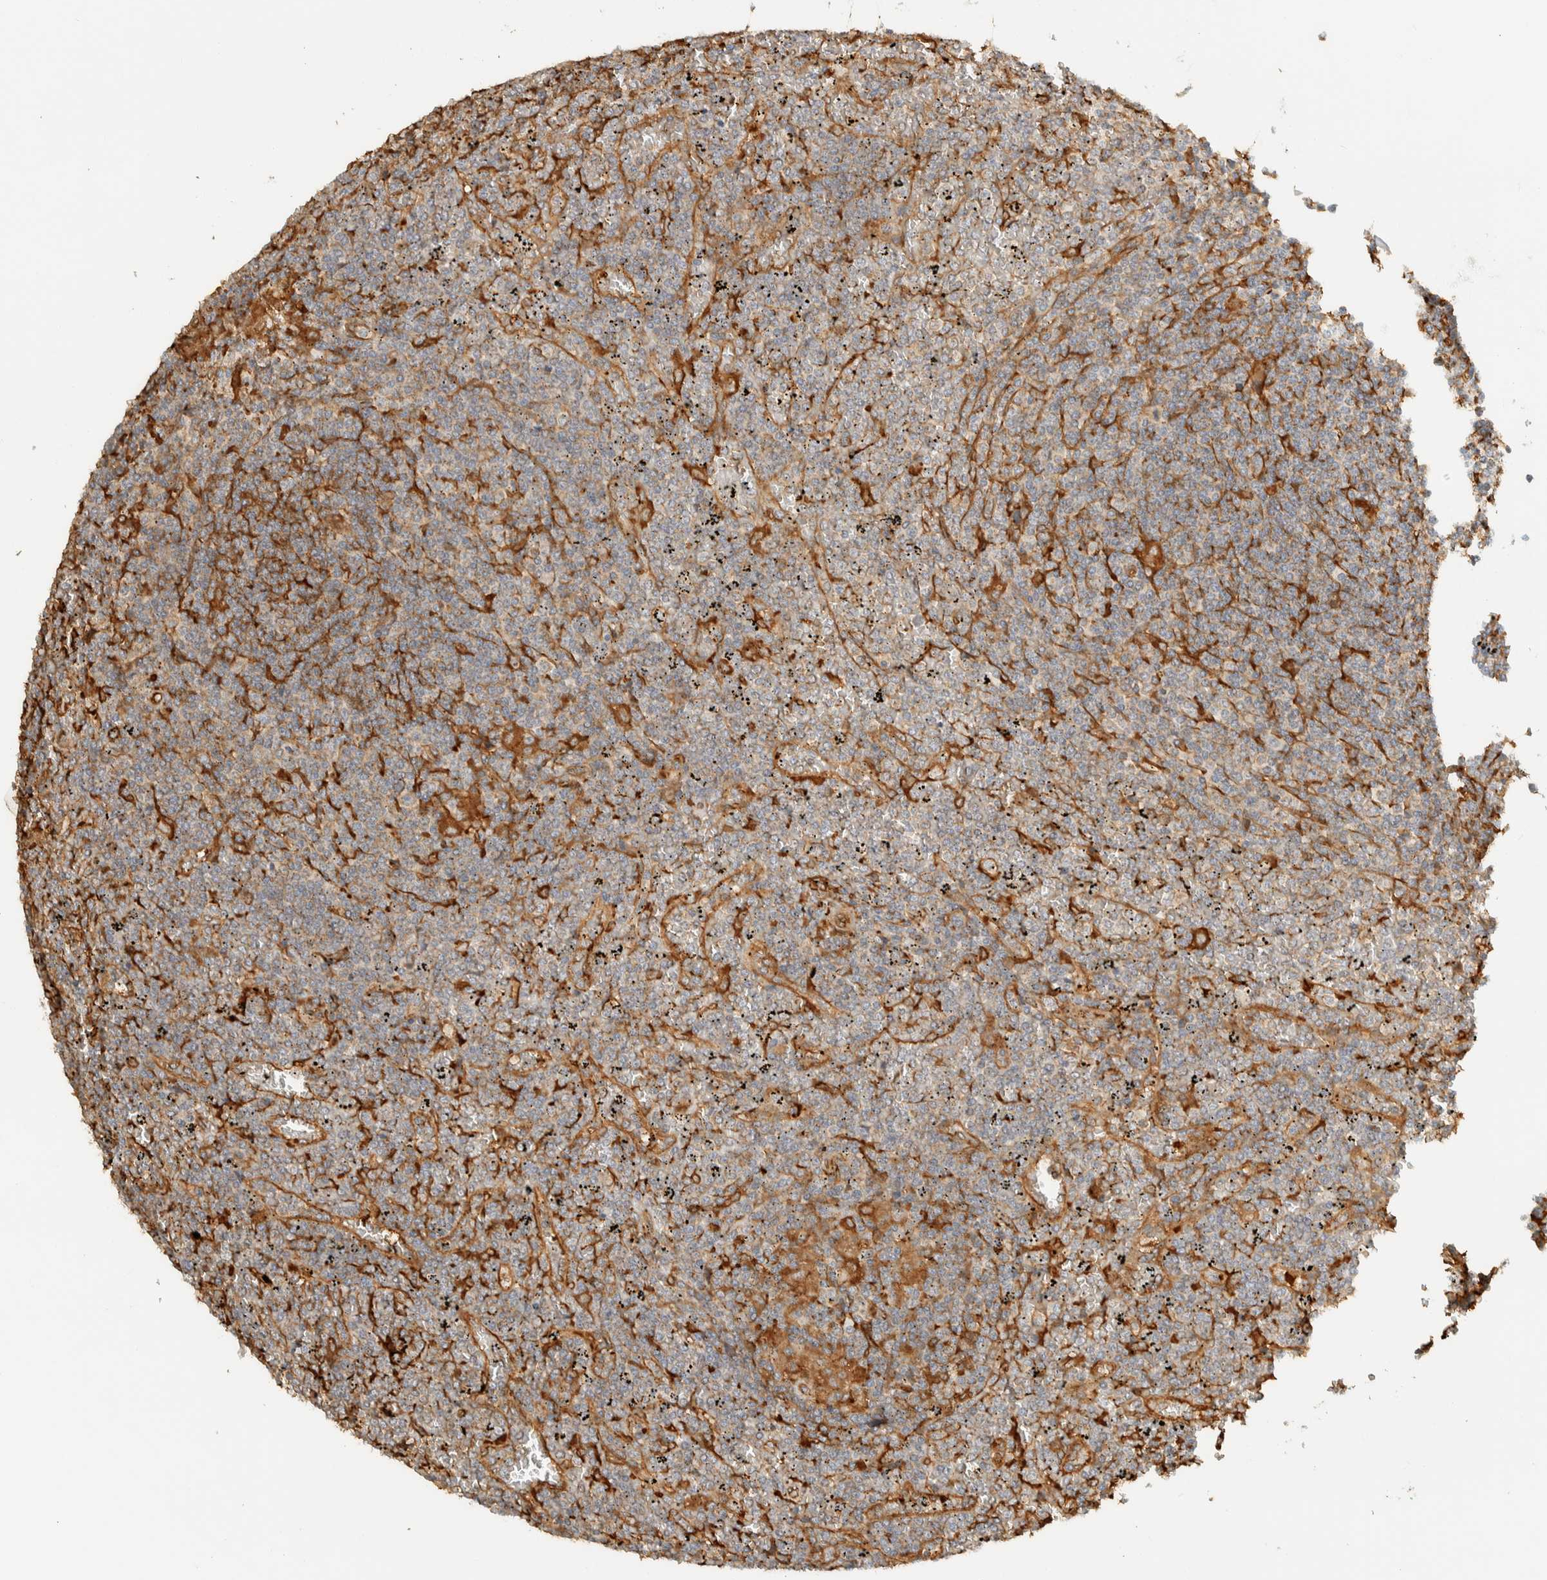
{"staining": {"intensity": "weak", "quantity": "25%-75%", "location": "cytoplasmic/membranous"}, "tissue": "lymphoma", "cell_type": "Tumor cells", "image_type": "cancer", "snomed": [{"axis": "morphology", "description": "Malignant lymphoma, non-Hodgkin's type, Low grade"}, {"axis": "topography", "description": "Spleen"}], "caption": "This is a photomicrograph of immunohistochemistry staining of low-grade malignant lymphoma, non-Hodgkin's type, which shows weak staining in the cytoplasmic/membranous of tumor cells.", "gene": "TMEM192", "patient": {"sex": "female", "age": 19}}